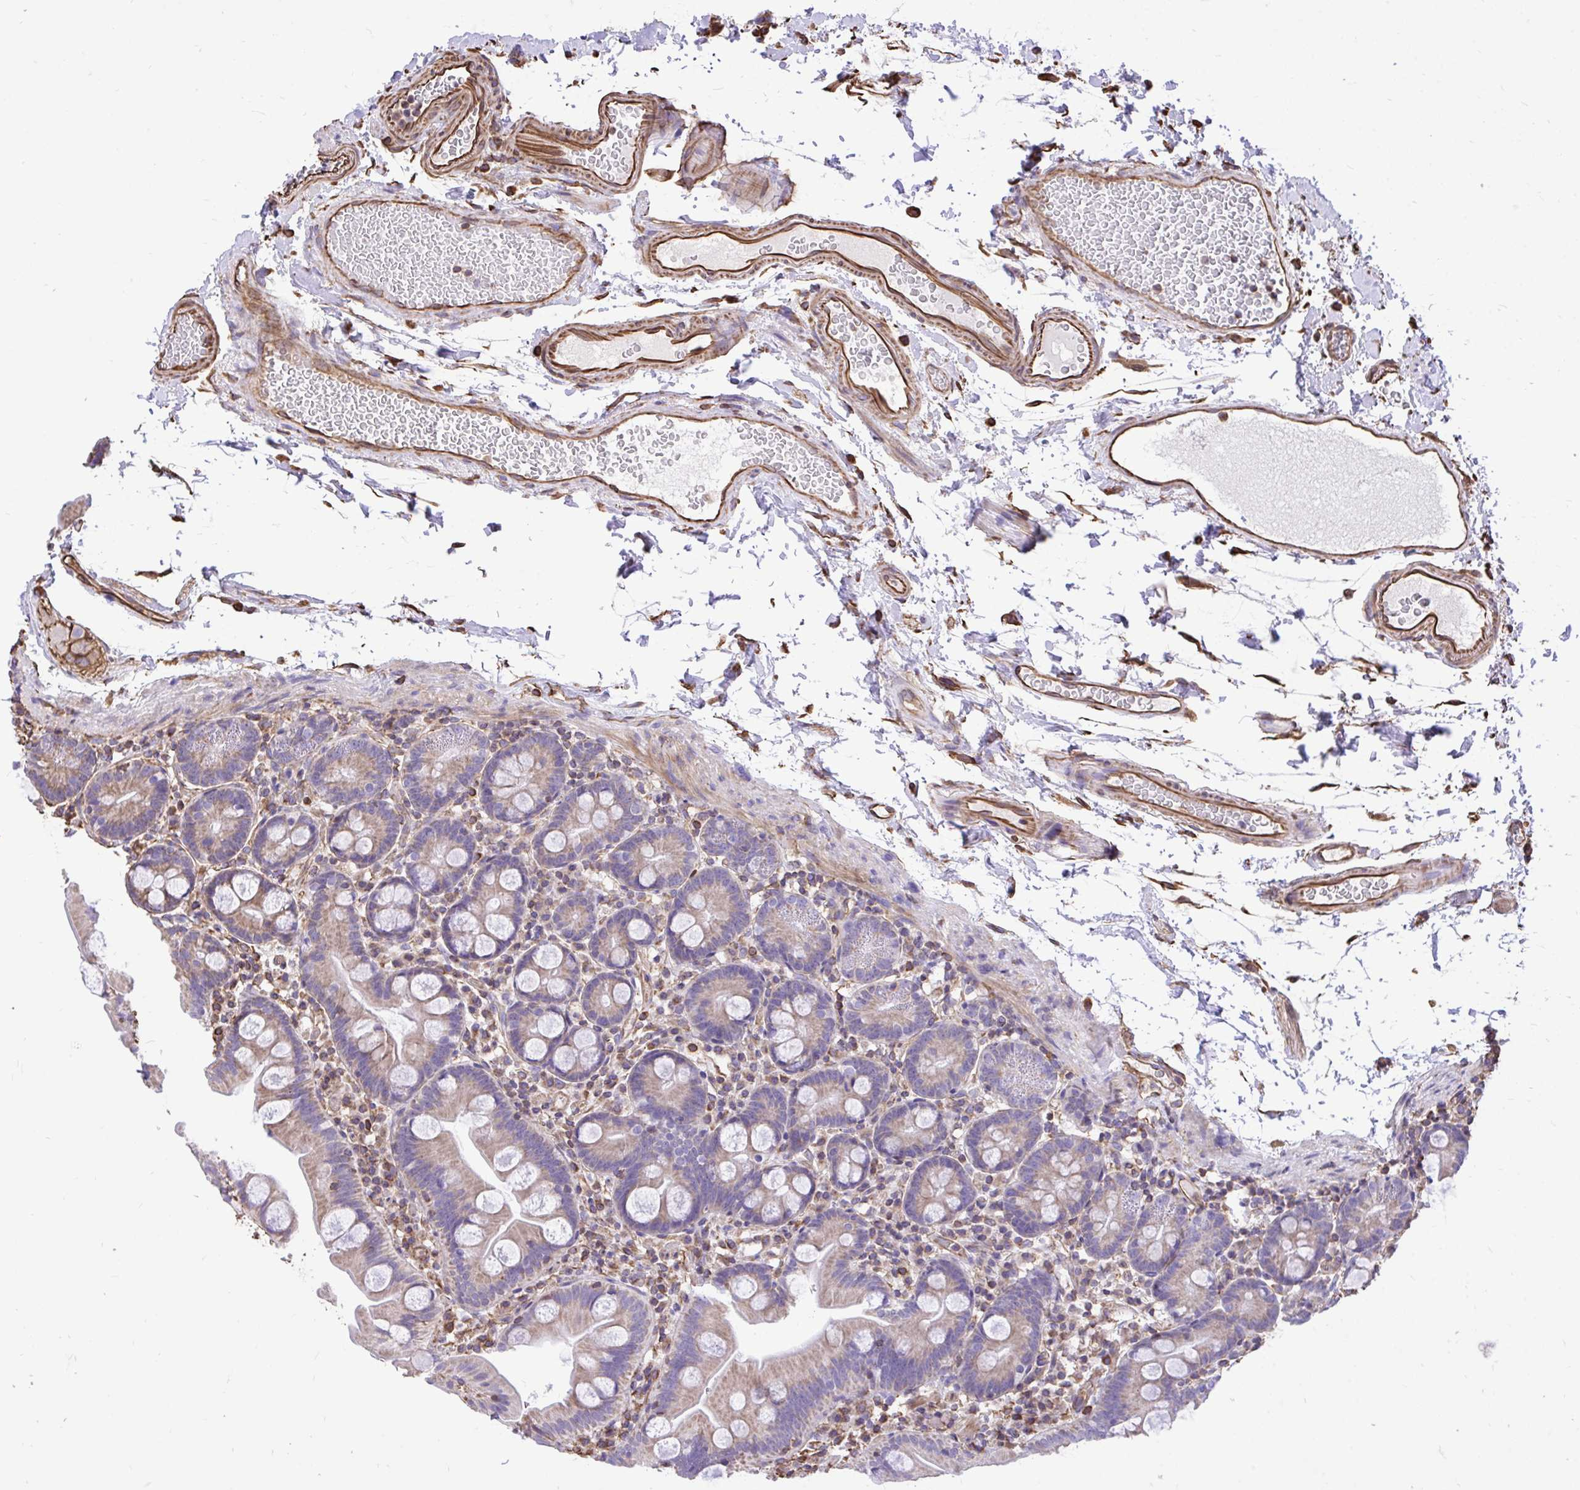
{"staining": {"intensity": "weak", "quantity": ">75%", "location": "cytoplasmic/membranous"}, "tissue": "small intestine", "cell_type": "Glandular cells", "image_type": "normal", "snomed": [{"axis": "morphology", "description": "Normal tissue, NOS"}, {"axis": "topography", "description": "Small intestine"}], "caption": "Small intestine was stained to show a protein in brown. There is low levels of weak cytoplasmic/membranous positivity in about >75% of glandular cells. Using DAB (brown) and hematoxylin (blue) stains, captured at high magnification using brightfield microscopy.", "gene": "RNF103", "patient": {"sex": "female", "age": 68}}